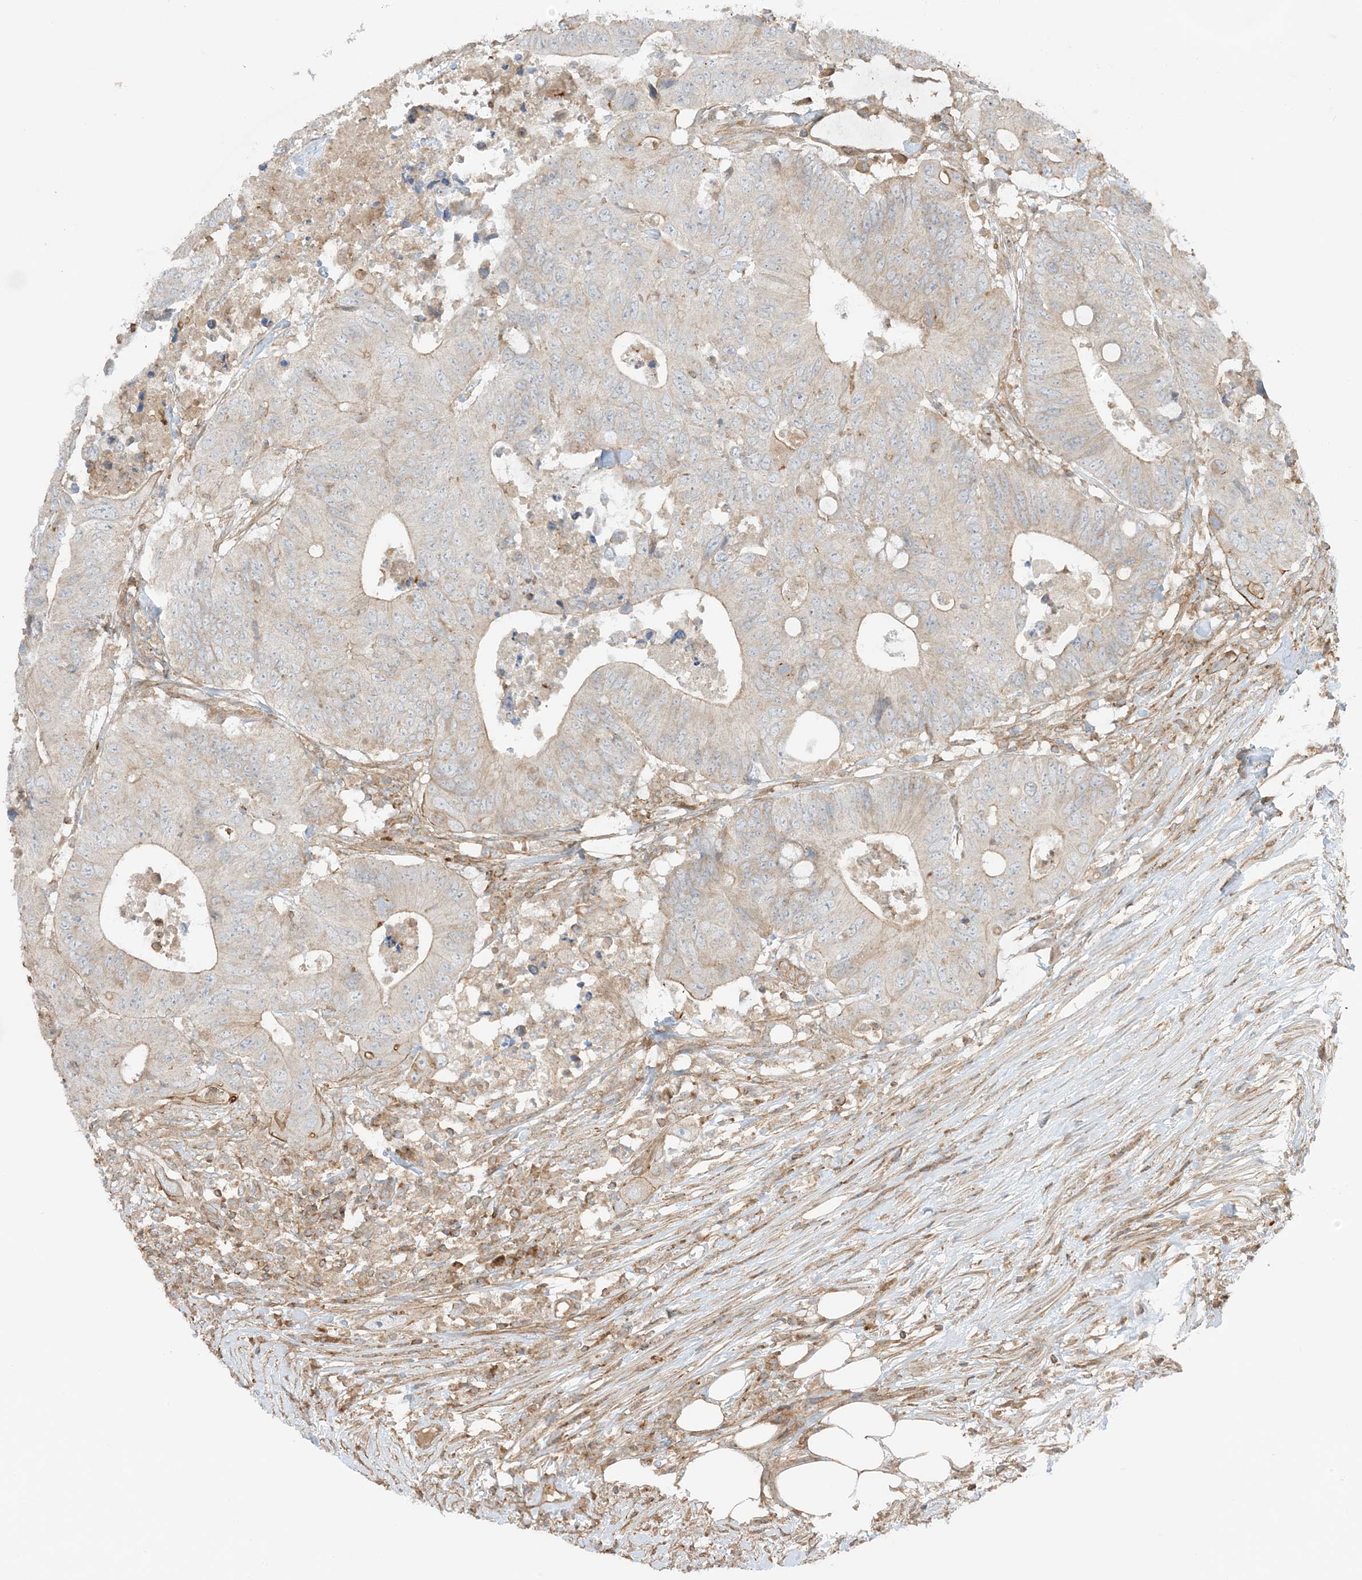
{"staining": {"intensity": "weak", "quantity": "25%-75%", "location": "cytoplasmic/membranous"}, "tissue": "colorectal cancer", "cell_type": "Tumor cells", "image_type": "cancer", "snomed": [{"axis": "morphology", "description": "Adenocarcinoma, NOS"}, {"axis": "topography", "description": "Colon"}], "caption": "This image displays immunohistochemistry (IHC) staining of human colorectal adenocarcinoma, with low weak cytoplasmic/membranous staining in approximately 25%-75% of tumor cells.", "gene": "SLC25A12", "patient": {"sex": "male", "age": 71}}